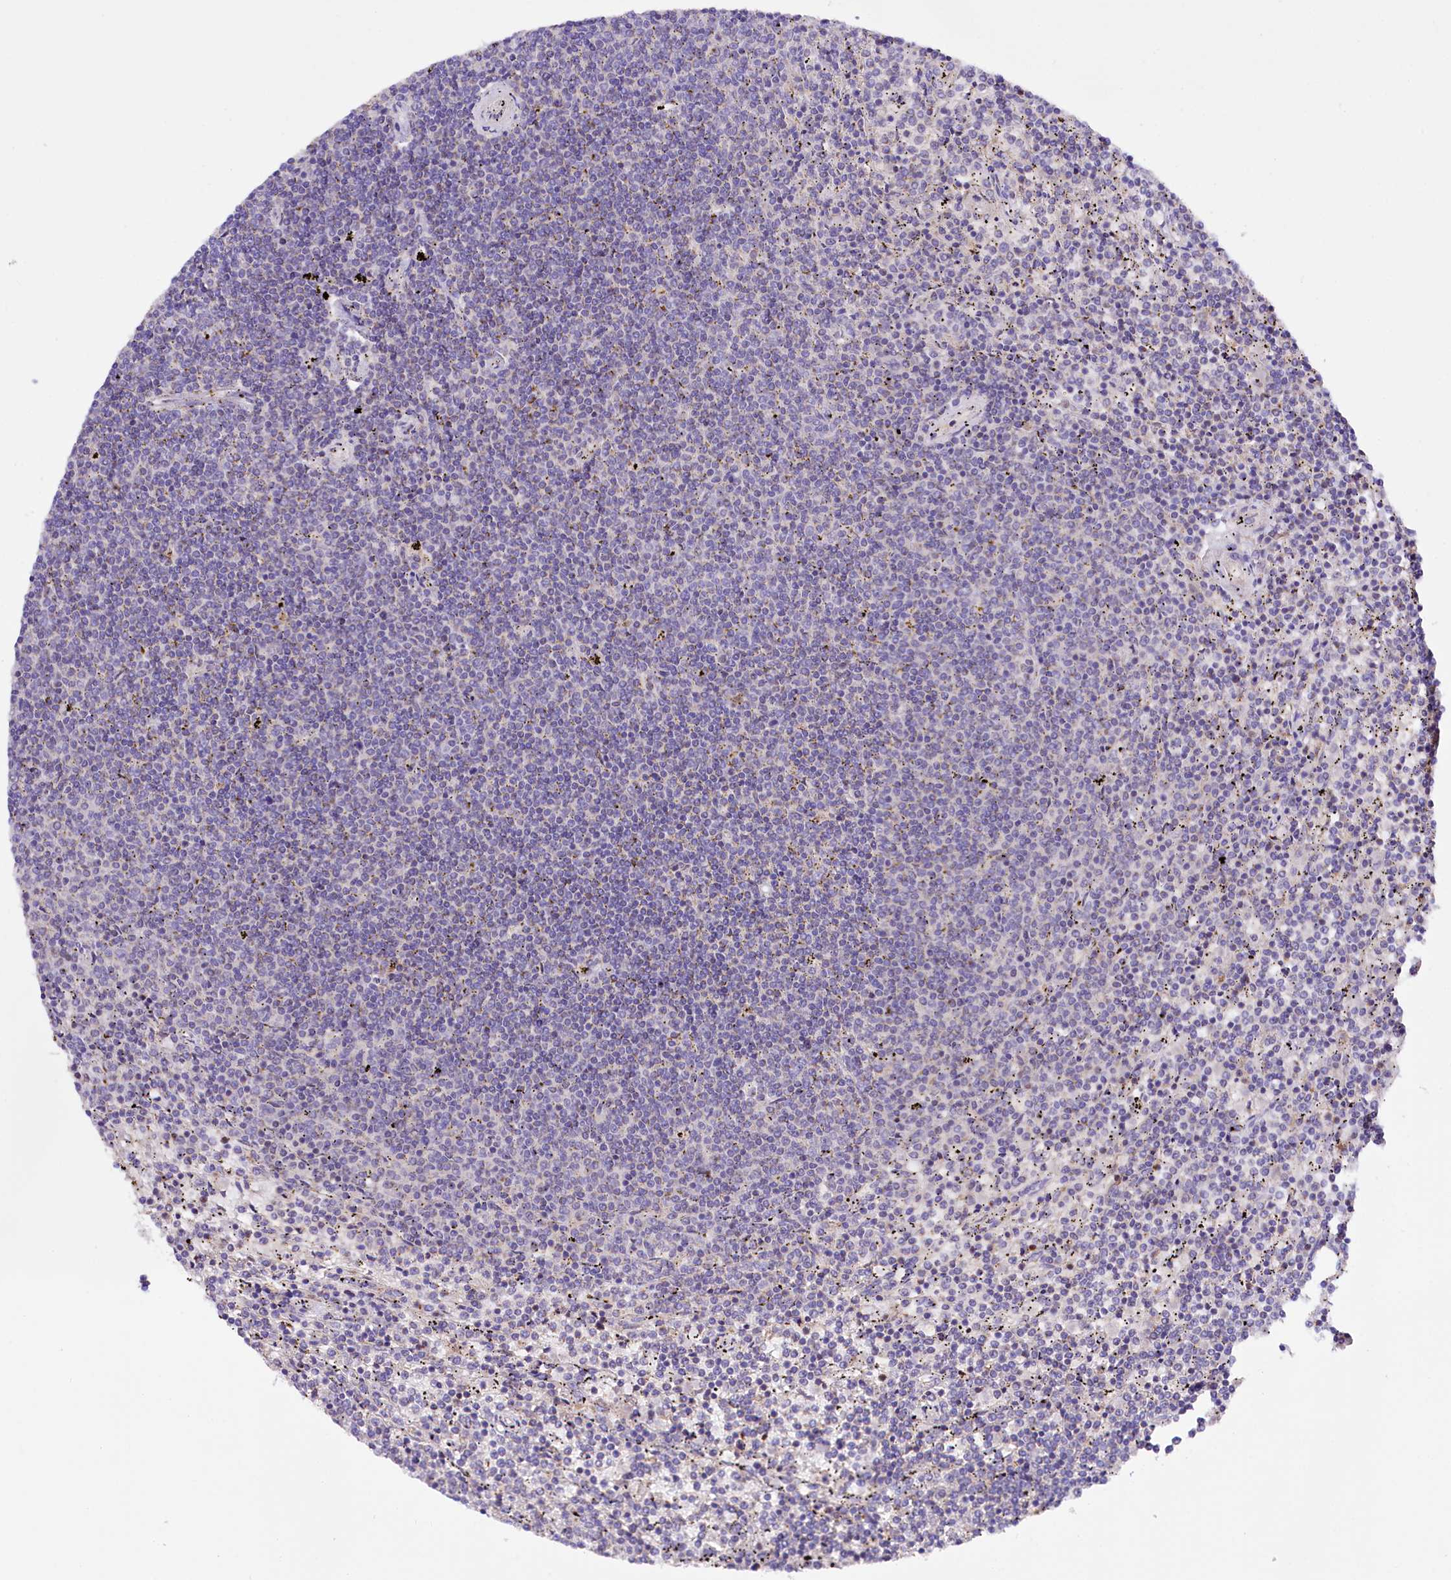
{"staining": {"intensity": "negative", "quantity": "none", "location": "none"}, "tissue": "lymphoma", "cell_type": "Tumor cells", "image_type": "cancer", "snomed": [{"axis": "morphology", "description": "Malignant lymphoma, non-Hodgkin's type, Low grade"}, {"axis": "topography", "description": "Spleen"}], "caption": "The IHC histopathology image has no significant expression in tumor cells of low-grade malignant lymphoma, non-Hodgkin's type tissue. The staining is performed using DAB brown chromogen with nuclei counter-stained in using hematoxylin.", "gene": "ZNF45", "patient": {"sex": "female", "age": 50}}